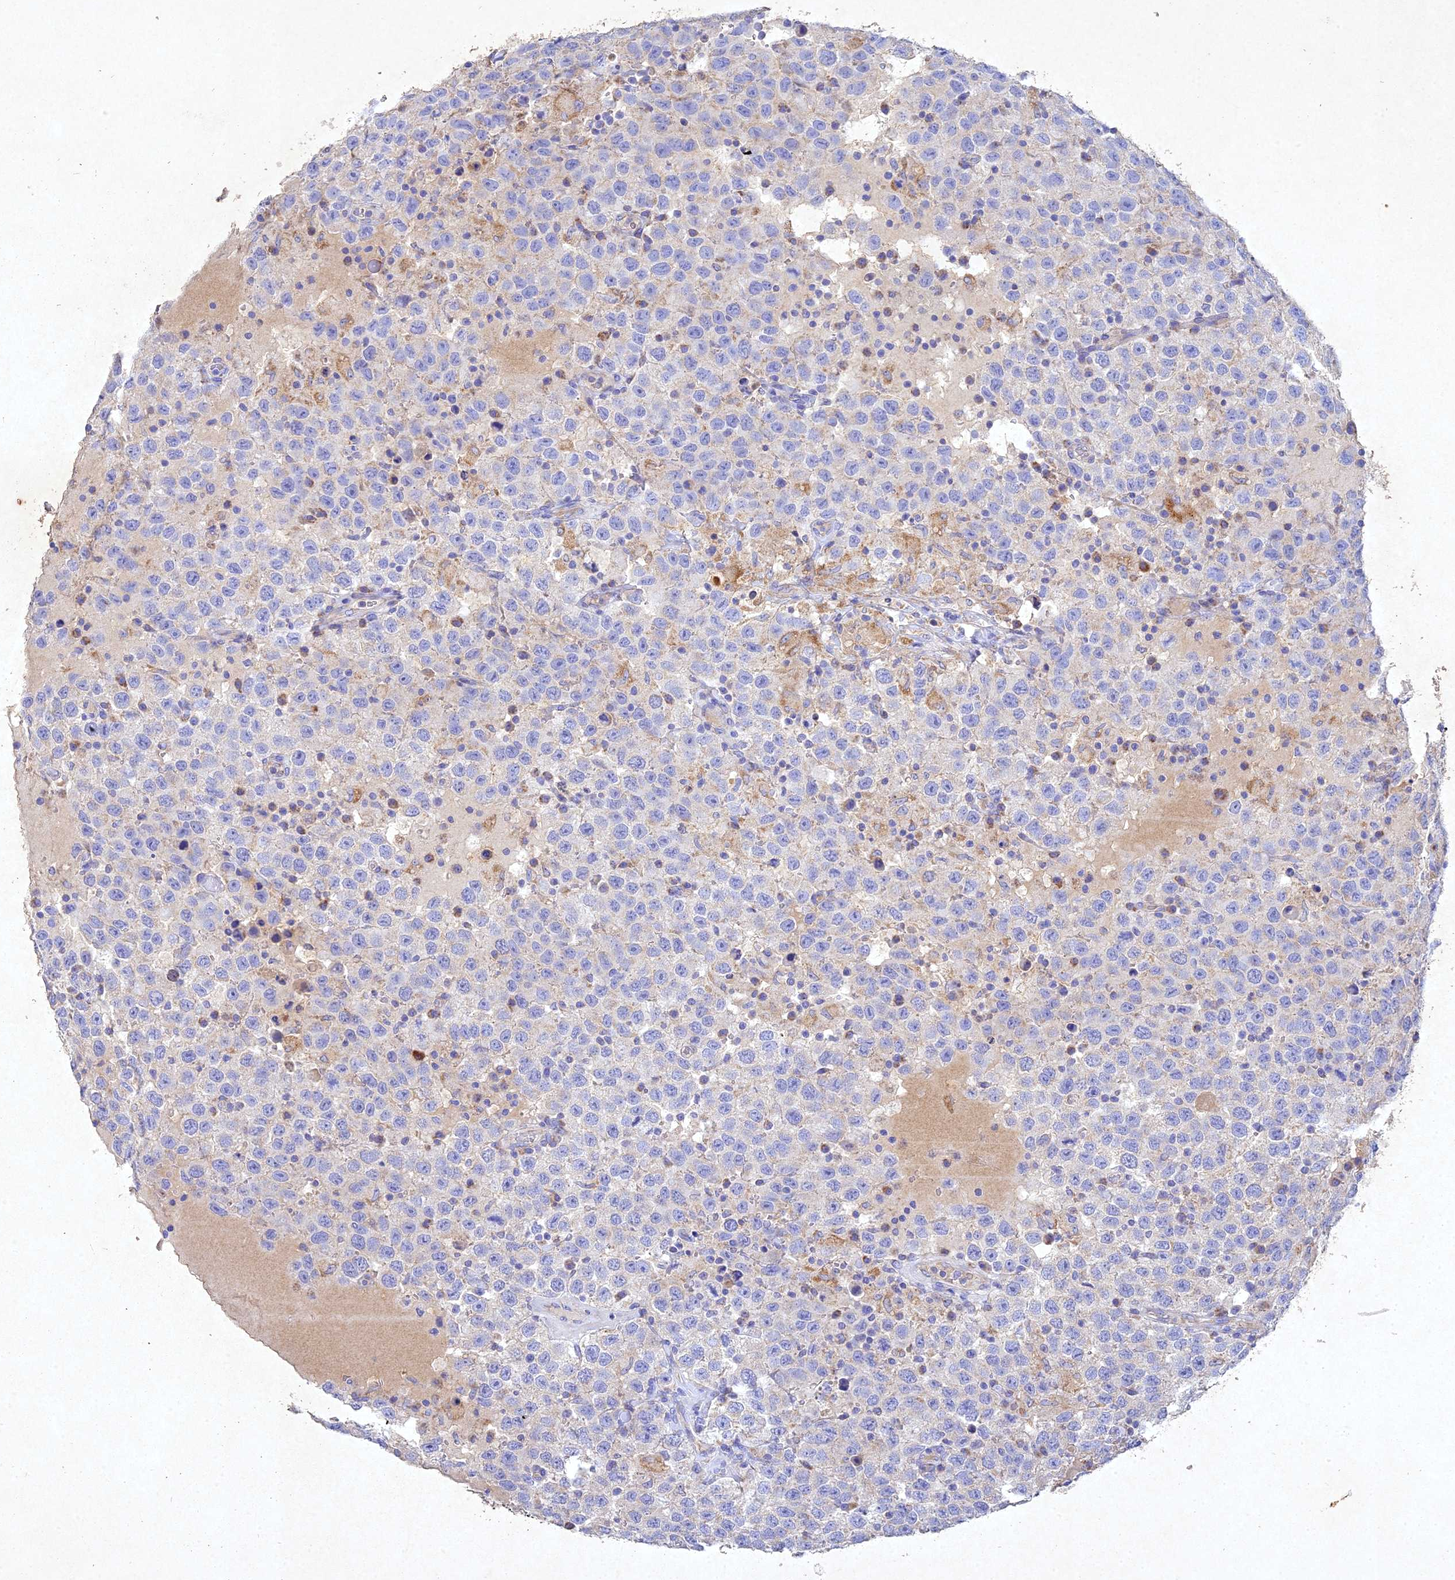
{"staining": {"intensity": "negative", "quantity": "none", "location": "none"}, "tissue": "testis cancer", "cell_type": "Tumor cells", "image_type": "cancer", "snomed": [{"axis": "morphology", "description": "Seminoma, NOS"}, {"axis": "topography", "description": "Testis"}], "caption": "Tumor cells show no significant positivity in testis cancer.", "gene": "NDUFV1", "patient": {"sex": "male", "age": 41}}